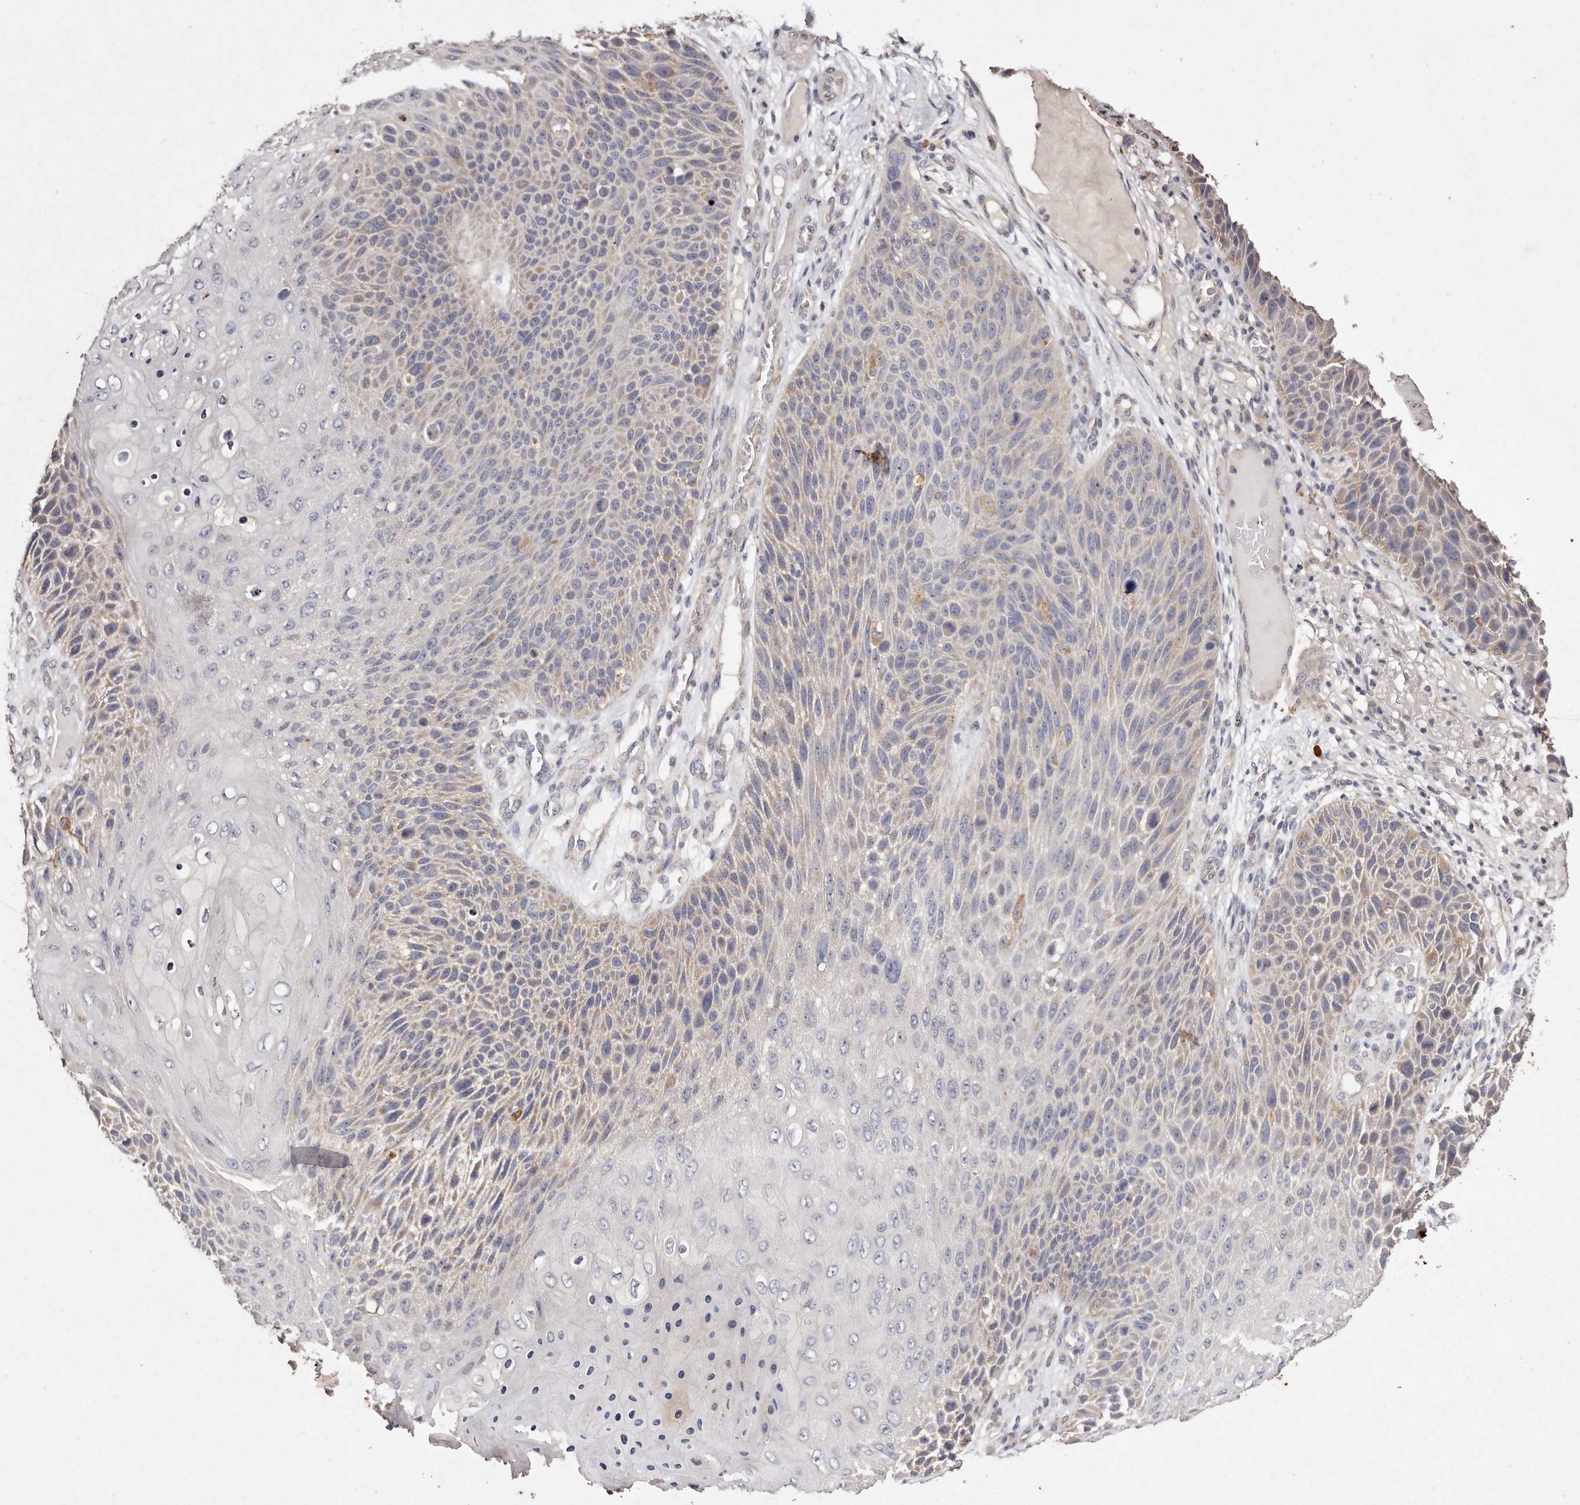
{"staining": {"intensity": "weak", "quantity": "<25%", "location": "cytoplasmic/membranous"}, "tissue": "skin cancer", "cell_type": "Tumor cells", "image_type": "cancer", "snomed": [{"axis": "morphology", "description": "Squamous cell carcinoma, NOS"}, {"axis": "topography", "description": "Skin"}], "caption": "Immunohistochemical staining of squamous cell carcinoma (skin) reveals no significant positivity in tumor cells.", "gene": "TSC2", "patient": {"sex": "female", "age": 88}}